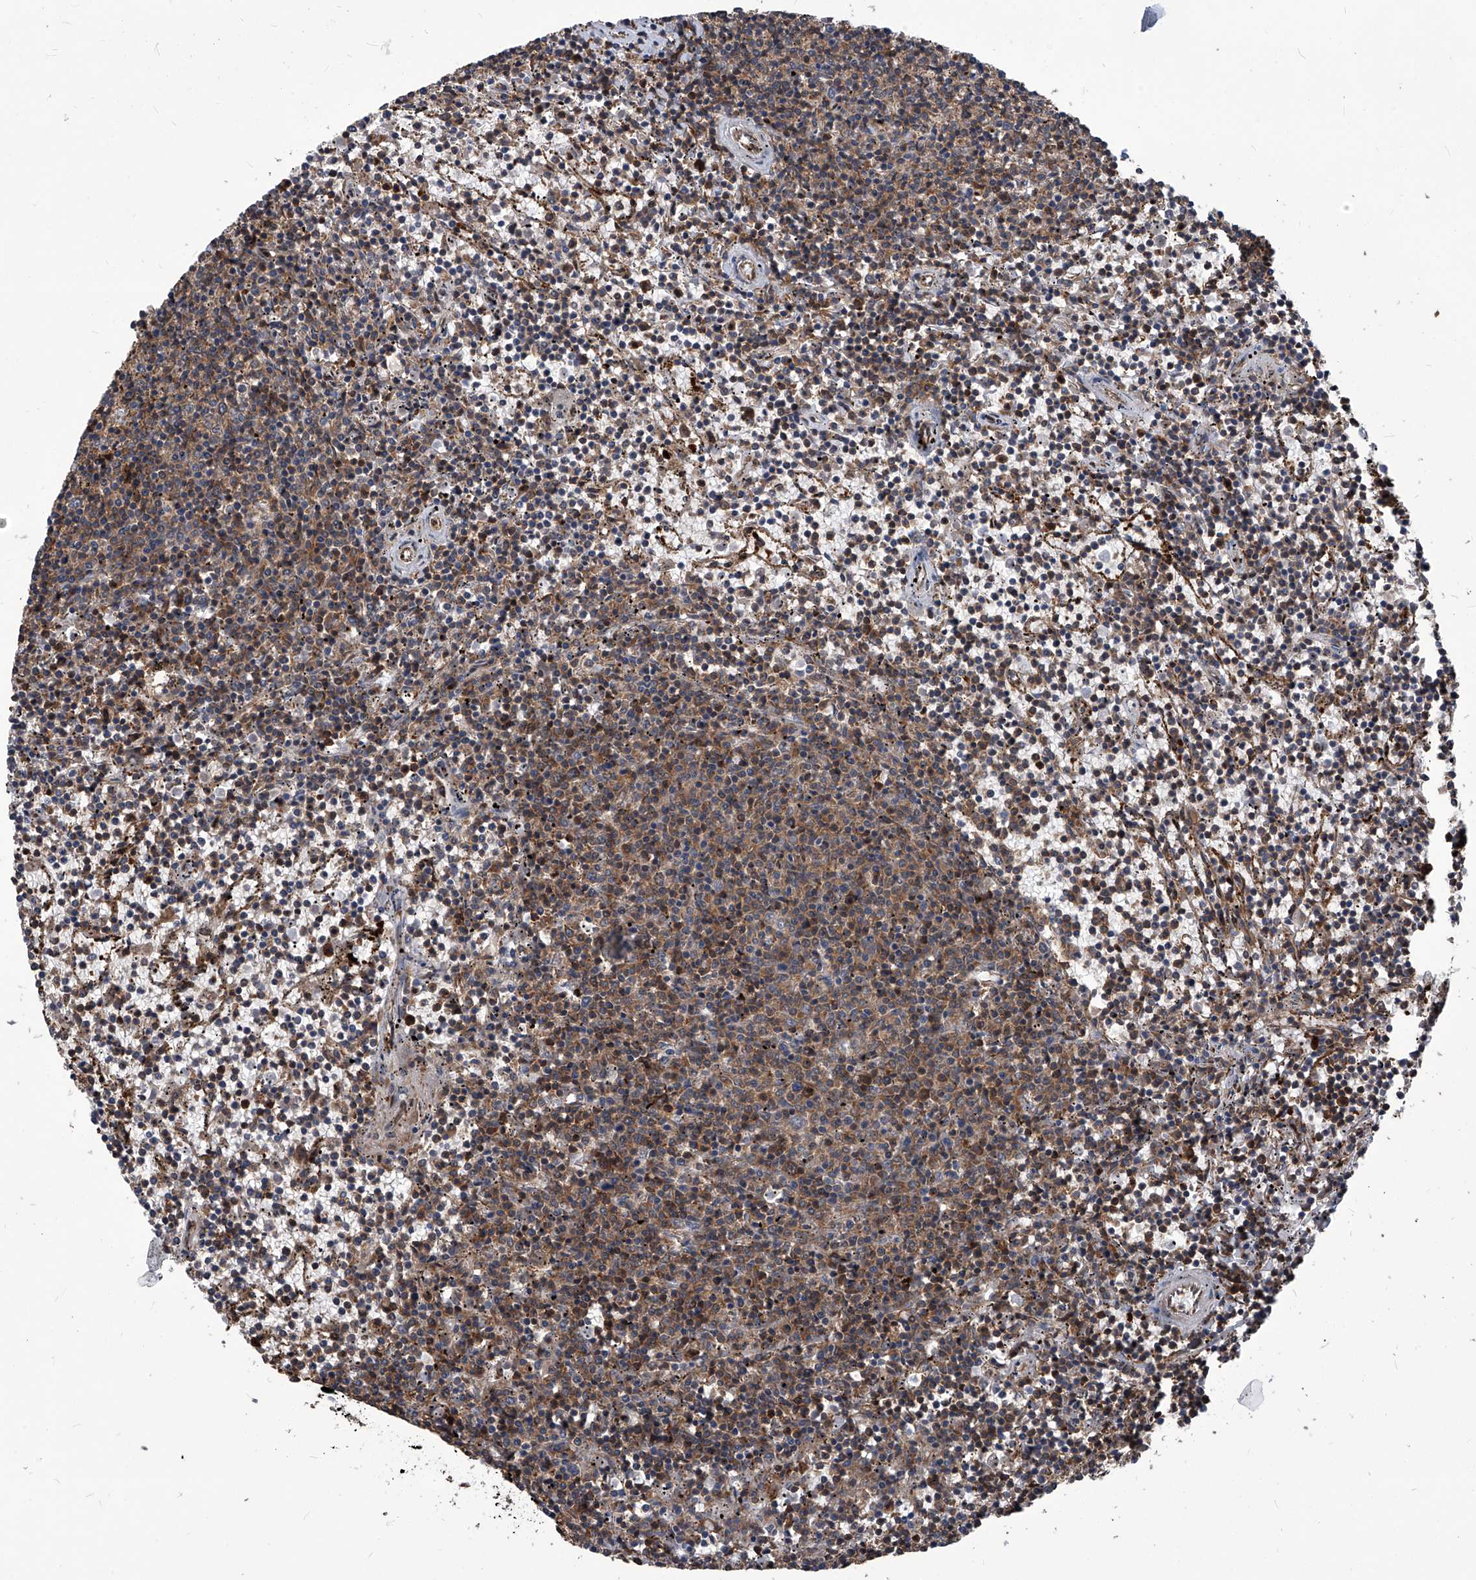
{"staining": {"intensity": "weak", "quantity": "<25%", "location": "cytoplasmic/membranous"}, "tissue": "lymphoma", "cell_type": "Tumor cells", "image_type": "cancer", "snomed": [{"axis": "morphology", "description": "Malignant lymphoma, non-Hodgkin's type, Low grade"}, {"axis": "topography", "description": "Spleen"}], "caption": "This is a photomicrograph of immunohistochemistry (IHC) staining of low-grade malignant lymphoma, non-Hodgkin's type, which shows no staining in tumor cells.", "gene": "PSMB1", "patient": {"sex": "female", "age": 50}}